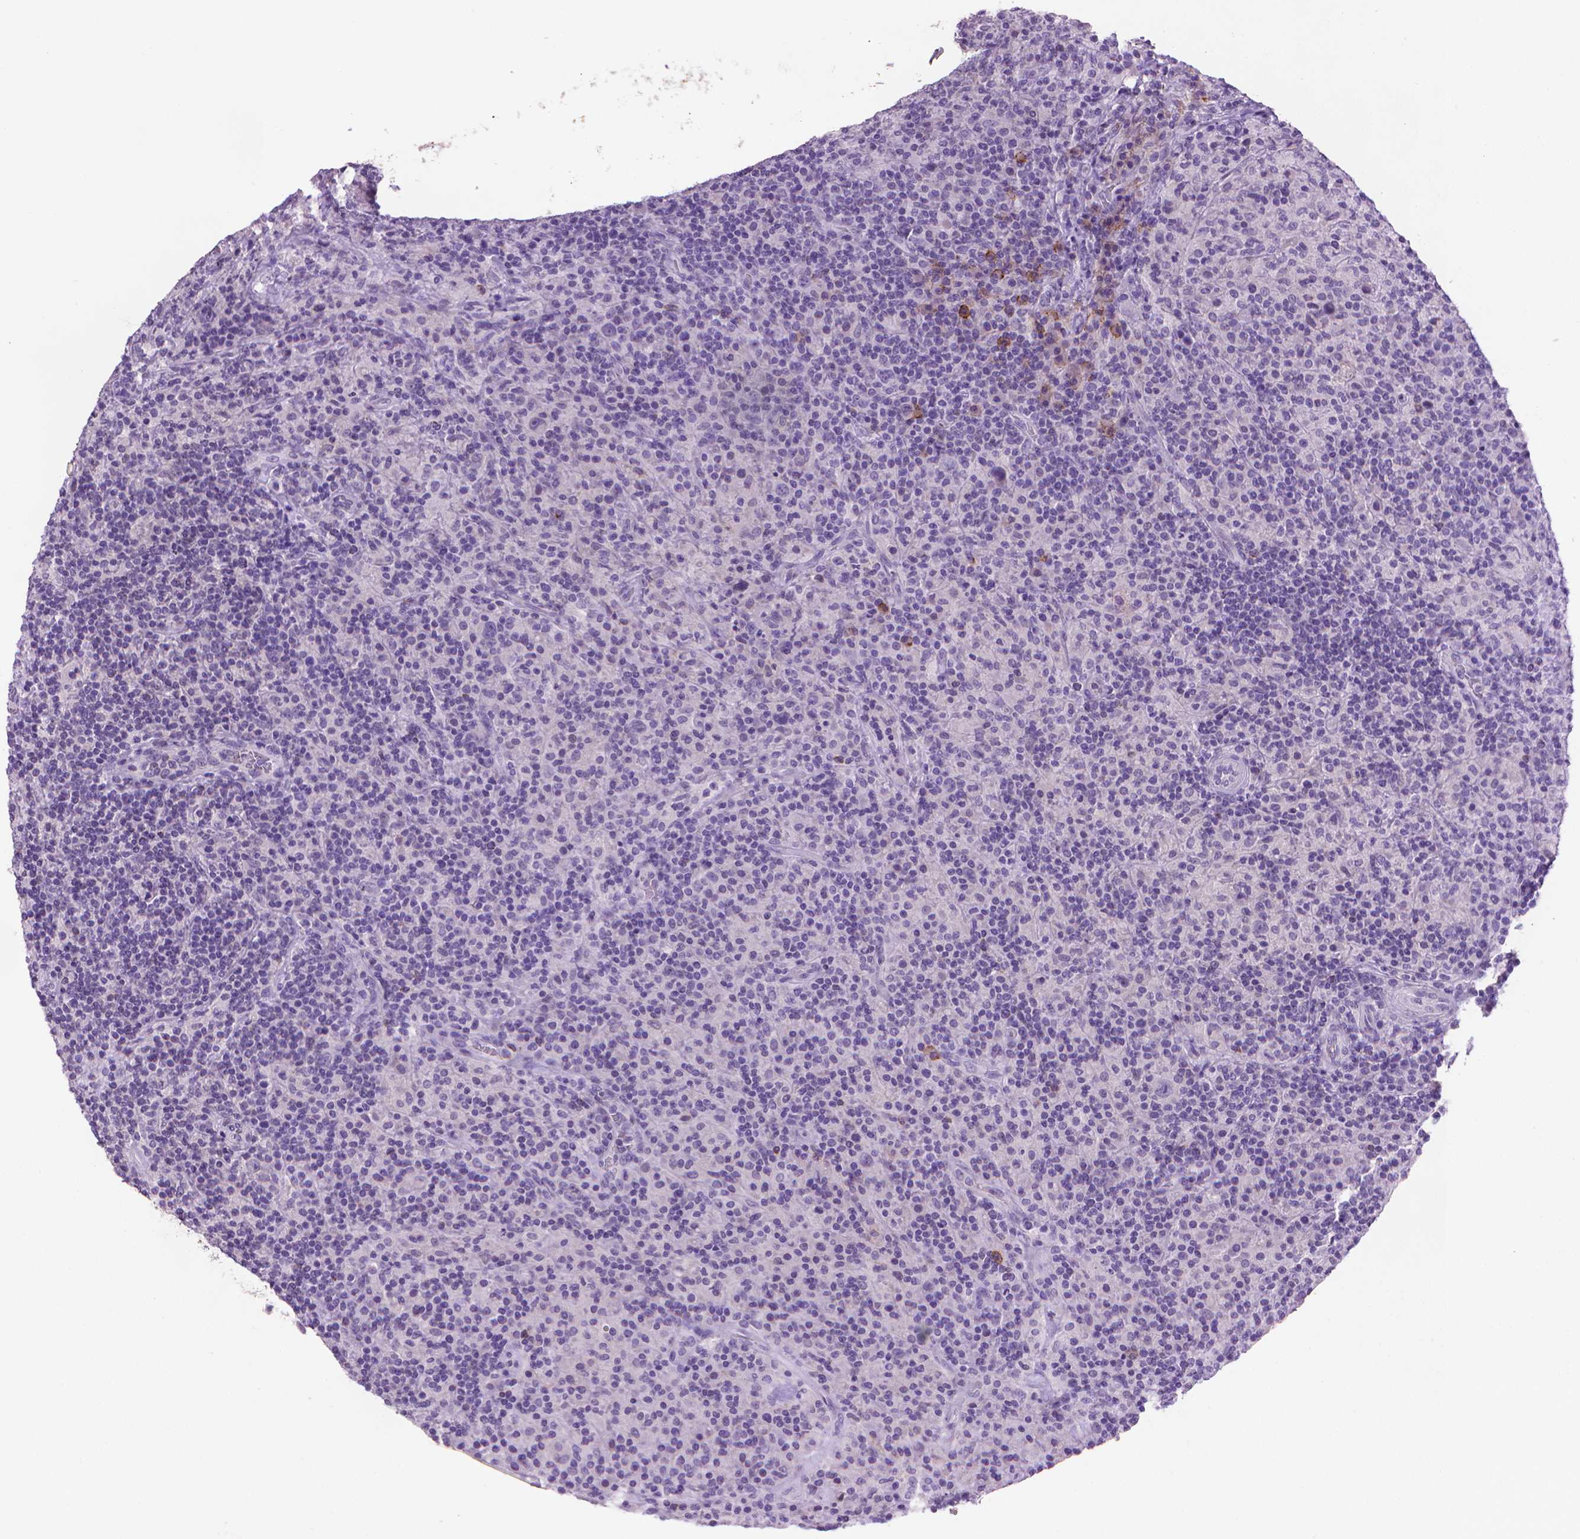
{"staining": {"intensity": "negative", "quantity": "none", "location": "none"}, "tissue": "lymphoma", "cell_type": "Tumor cells", "image_type": "cancer", "snomed": [{"axis": "morphology", "description": "Hodgkin's disease, NOS"}, {"axis": "topography", "description": "Lymph node"}], "caption": "Immunohistochemistry (IHC) photomicrograph of neoplastic tissue: human Hodgkin's disease stained with DAB reveals no significant protein staining in tumor cells.", "gene": "MUC1", "patient": {"sex": "male", "age": 70}}